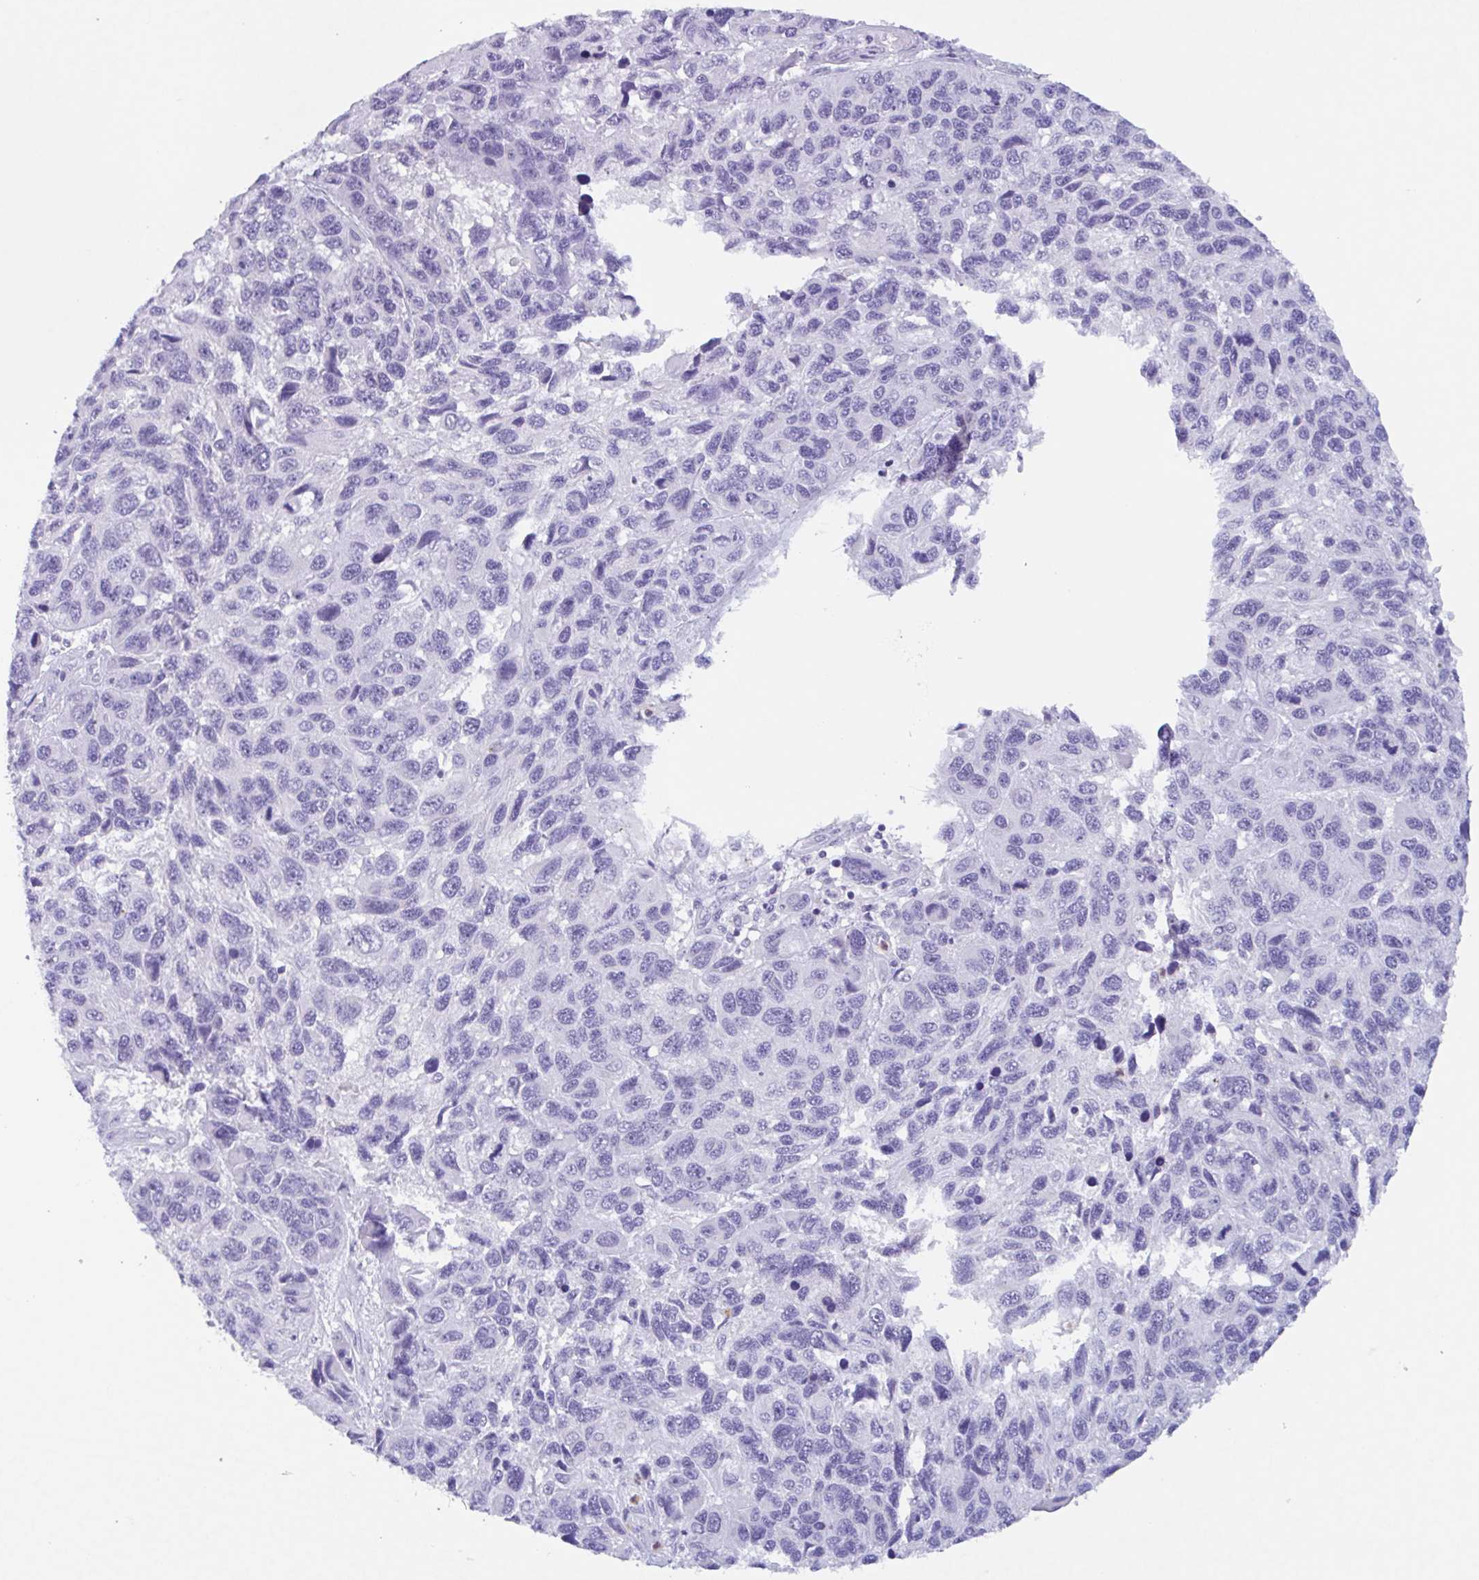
{"staining": {"intensity": "negative", "quantity": "none", "location": "none"}, "tissue": "melanoma", "cell_type": "Tumor cells", "image_type": "cancer", "snomed": [{"axis": "morphology", "description": "Malignant melanoma, NOS"}, {"axis": "topography", "description": "Skin"}], "caption": "The immunohistochemistry (IHC) photomicrograph has no significant expression in tumor cells of melanoma tissue.", "gene": "DTWD2", "patient": {"sex": "male", "age": 53}}